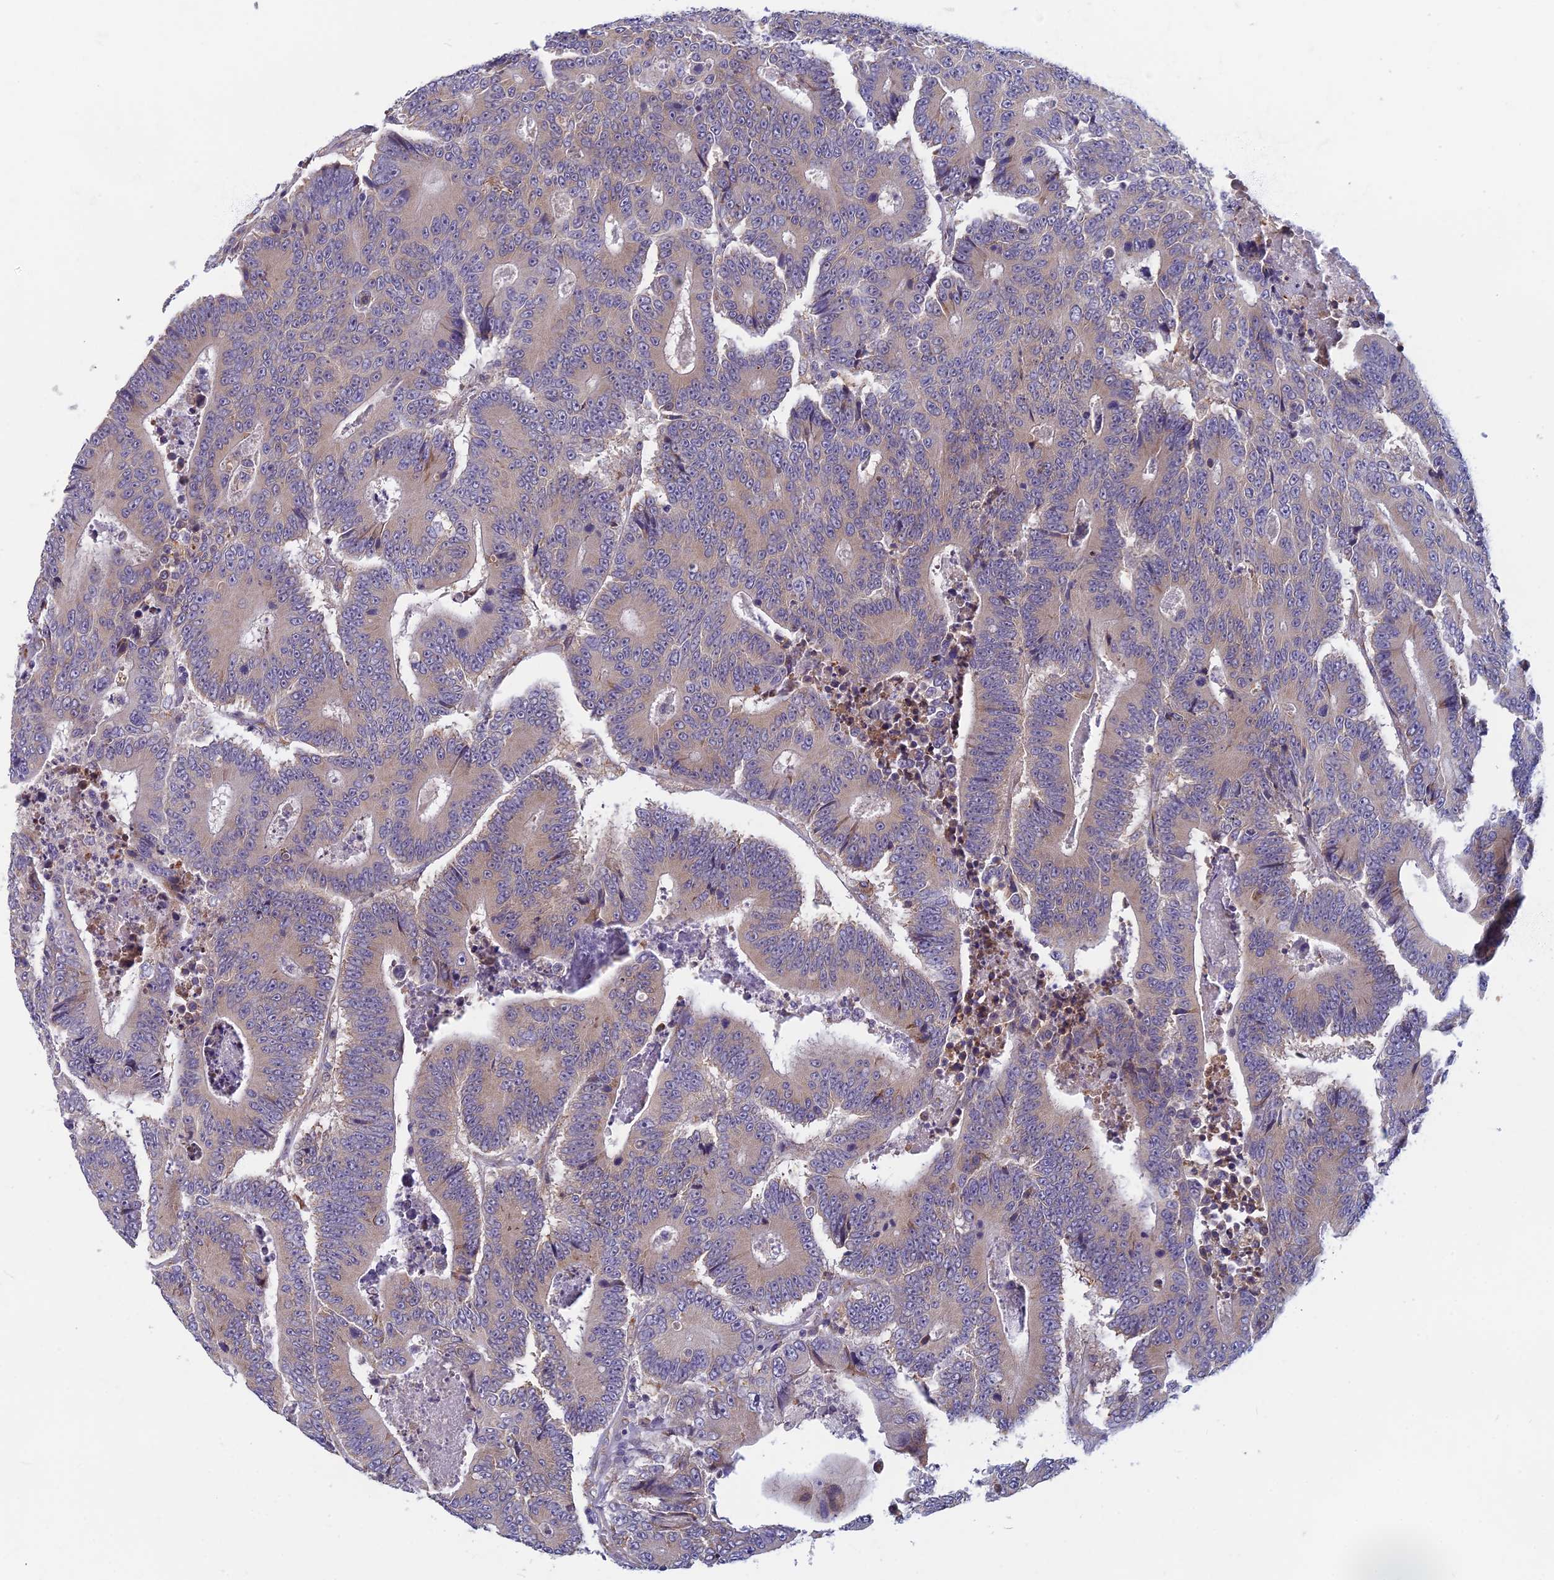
{"staining": {"intensity": "negative", "quantity": "none", "location": "none"}, "tissue": "colorectal cancer", "cell_type": "Tumor cells", "image_type": "cancer", "snomed": [{"axis": "morphology", "description": "Adenocarcinoma, NOS"}, {"axis": "topography", "description": "Colon"}], "caption": "The image shows no significant staining in tumor cells of colorectal cancer (adenocarcinoma).", "gene": "DDX51", "patient": {"sex": "male", "age": 83}}